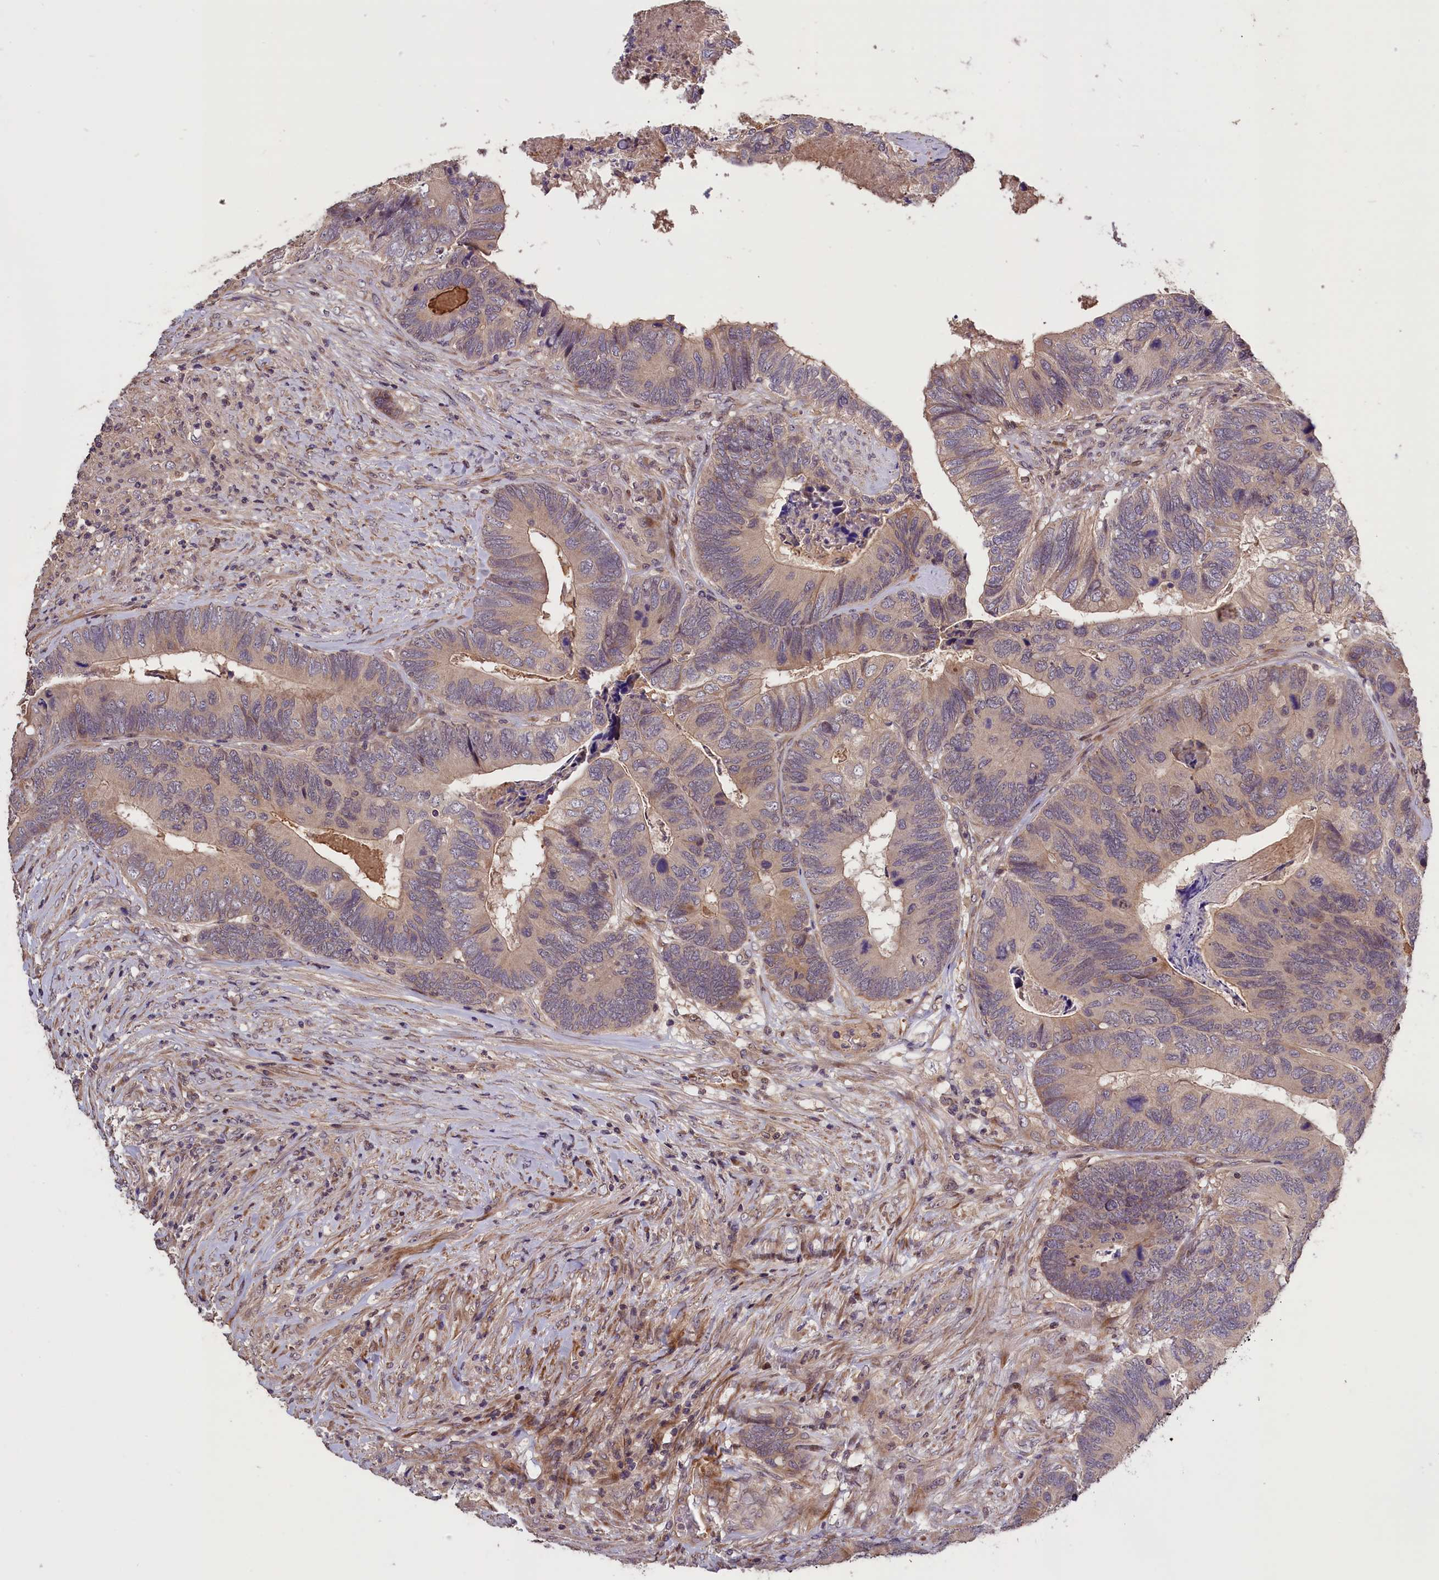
{"staining": {"intensity": "weak", "quantity": "25%-75%", "location": "cytoplasmic/membranous"}, "tissue": "colorectal cancer", "cell_type": "Tumor cells", "image_type": "cancer", "snomed": [{"axis": "morphology", "description": "Adenocarcinoma, NOS"}, {"axis": "topography", "description": "Colon"}], "caption": "A low amount of weak cytoplasmic/membranous expression is present in about 25%-75% of tumor cells in colorectal adenocarcinoma tissue.", "gene": "DNAJB9", "patient": {"sex": "female", "age": 67}}